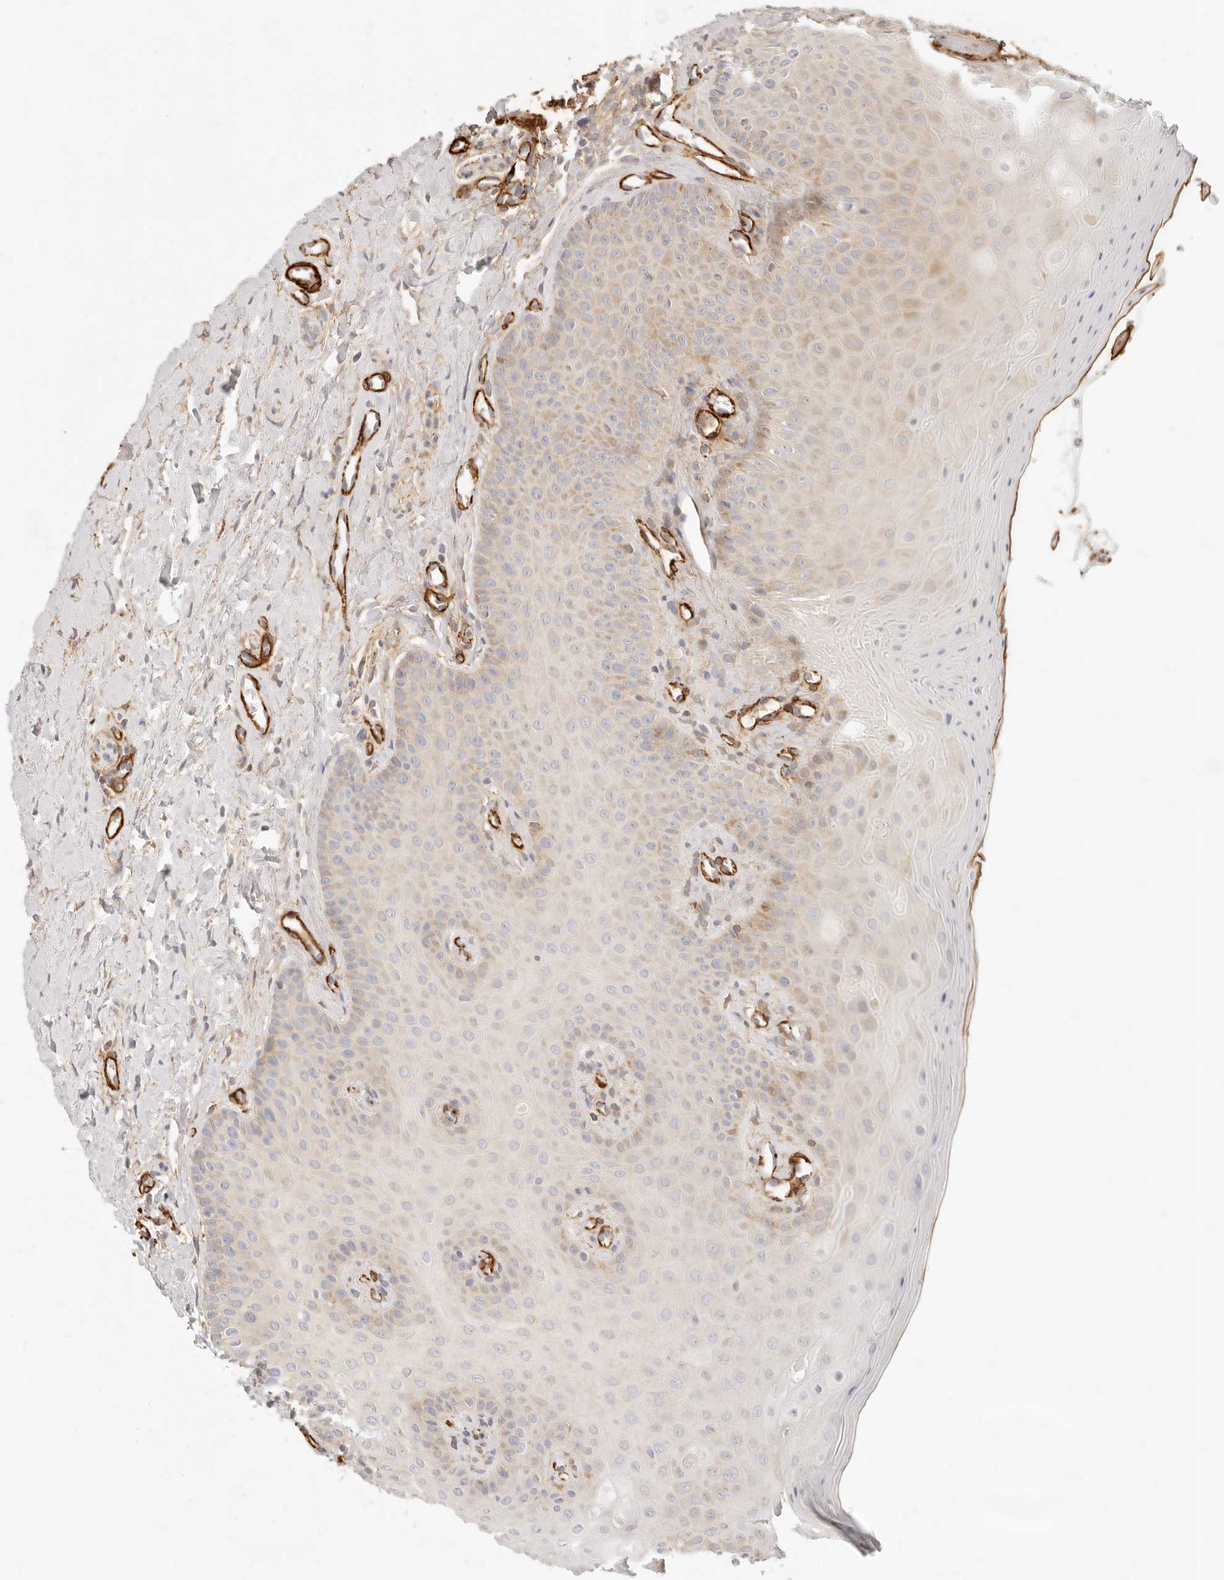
{"staining": {"intensity": "weak", "quantity": "<25%", "location": "cytoplasmic/membranous"}, "tissue": "oral mucosa", "cell_type": "Squamous epithelial cells", "image_type": "normal", "snomed": [{"axis": "morphology", "description": "Normal tissue, NOS"}, {"axis": "topography", "description": "Oral tissue"}], "caption": "Unremarkable oral mucosa was stained to show a protein in brown. There is no significant expression in squamous epithelial cells. The staining was performed using DAB to visualize the protein expression in brown, while the nuclei were stained in blue with hematoxylin (Magnification: 20x).", "gene": "TMTC2", "patient": {"sex": "female", "age": 31}}